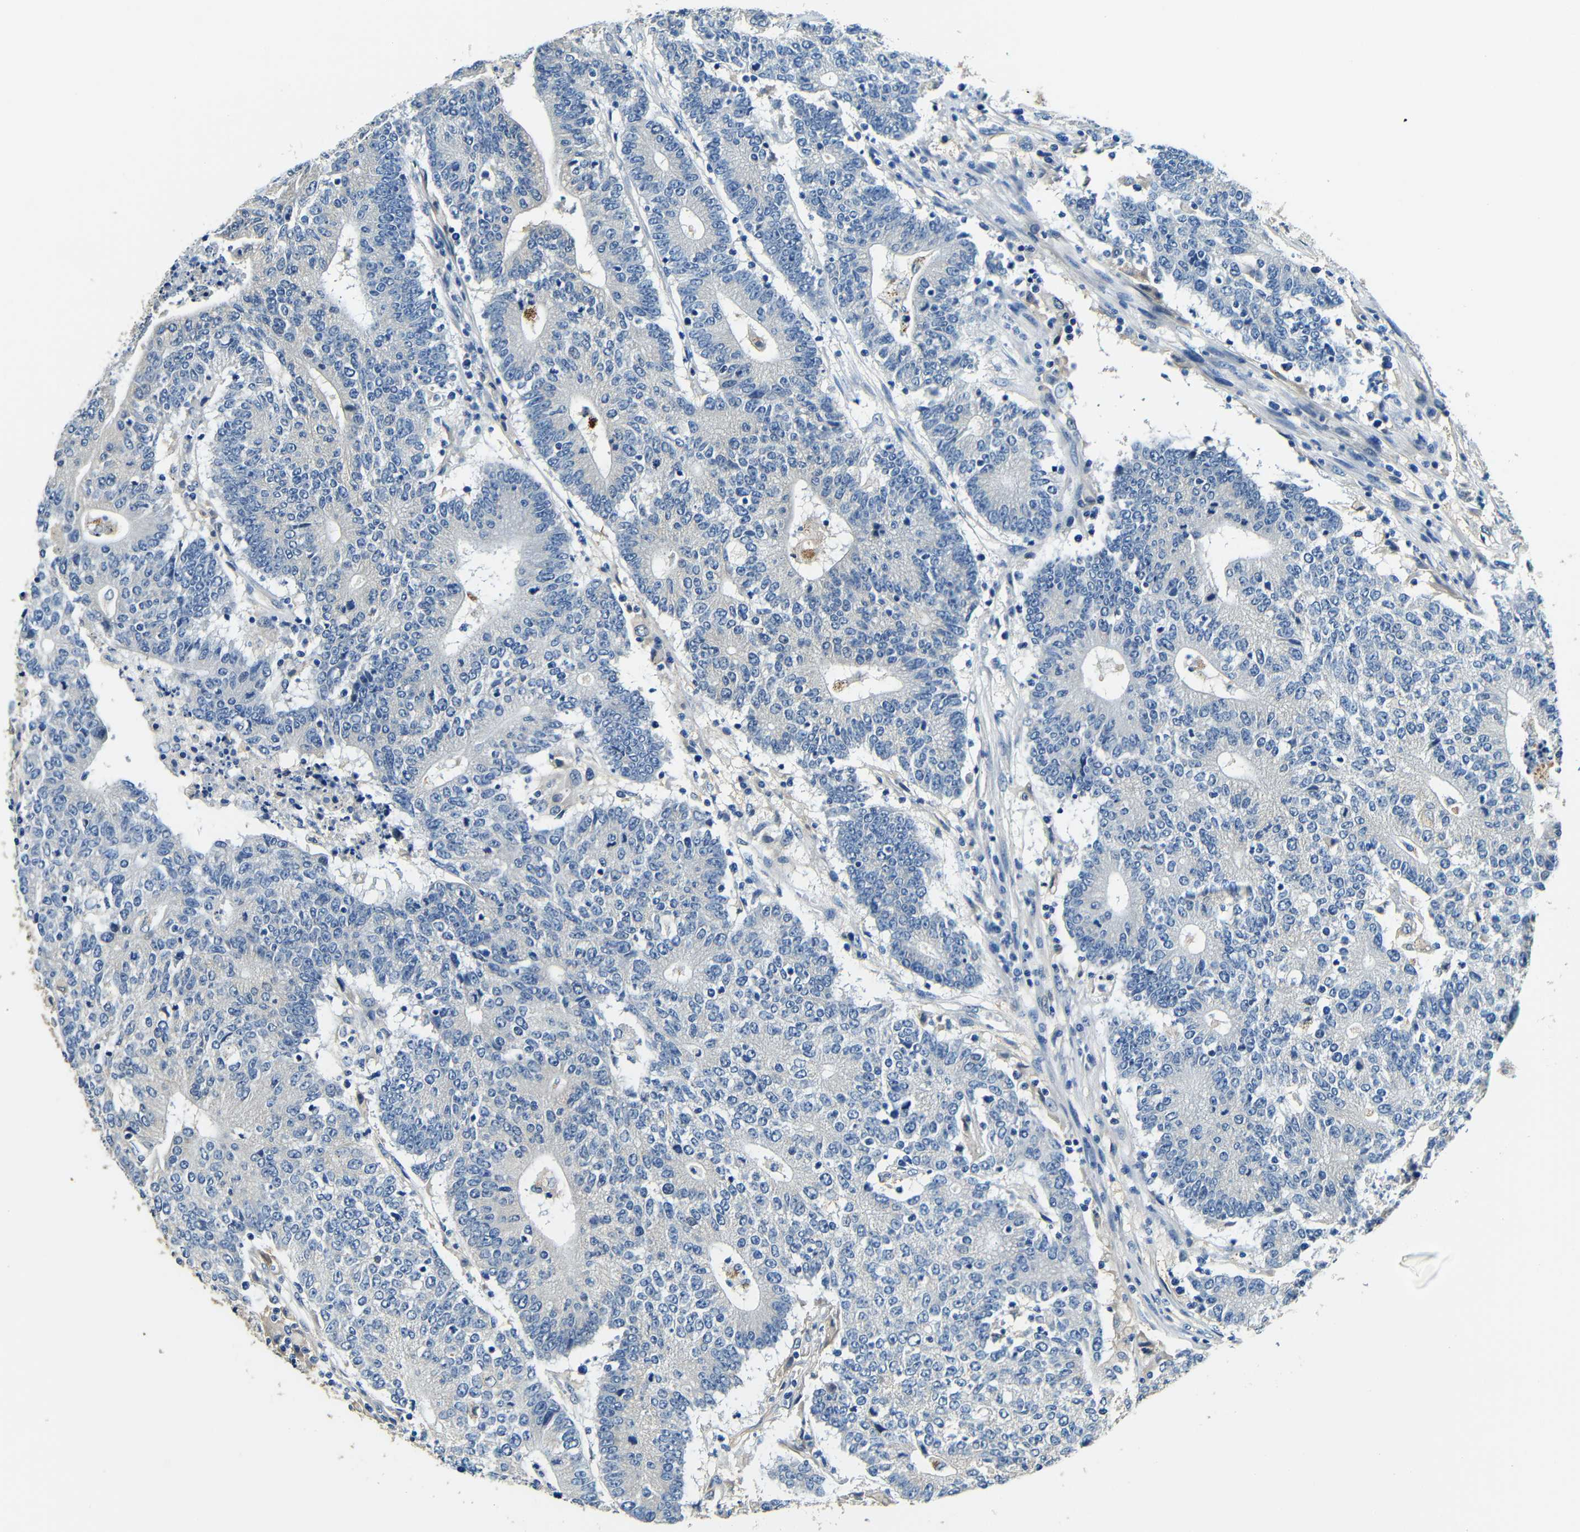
{"staining": {"intensity": "negative", "quantity": "none", "location": "none"}, "tissue": "colorectal cancer", "cell_type": "Tumor cells", "image_type": "cancer", "snomed": [{"axis": "morphology", "description": "Normal tissue, NOS"}, {"axis": "morphology", "description": "Adenocarcinoma, NOS"}, {"axis": "topography", "description": "Colon"}], "caption": "Human colorectal cancer stained for a protein using IHC exhibits no staining in tumor cells.", "gene": "FMO5", "patient": {"sex": "female", "age": 75}}